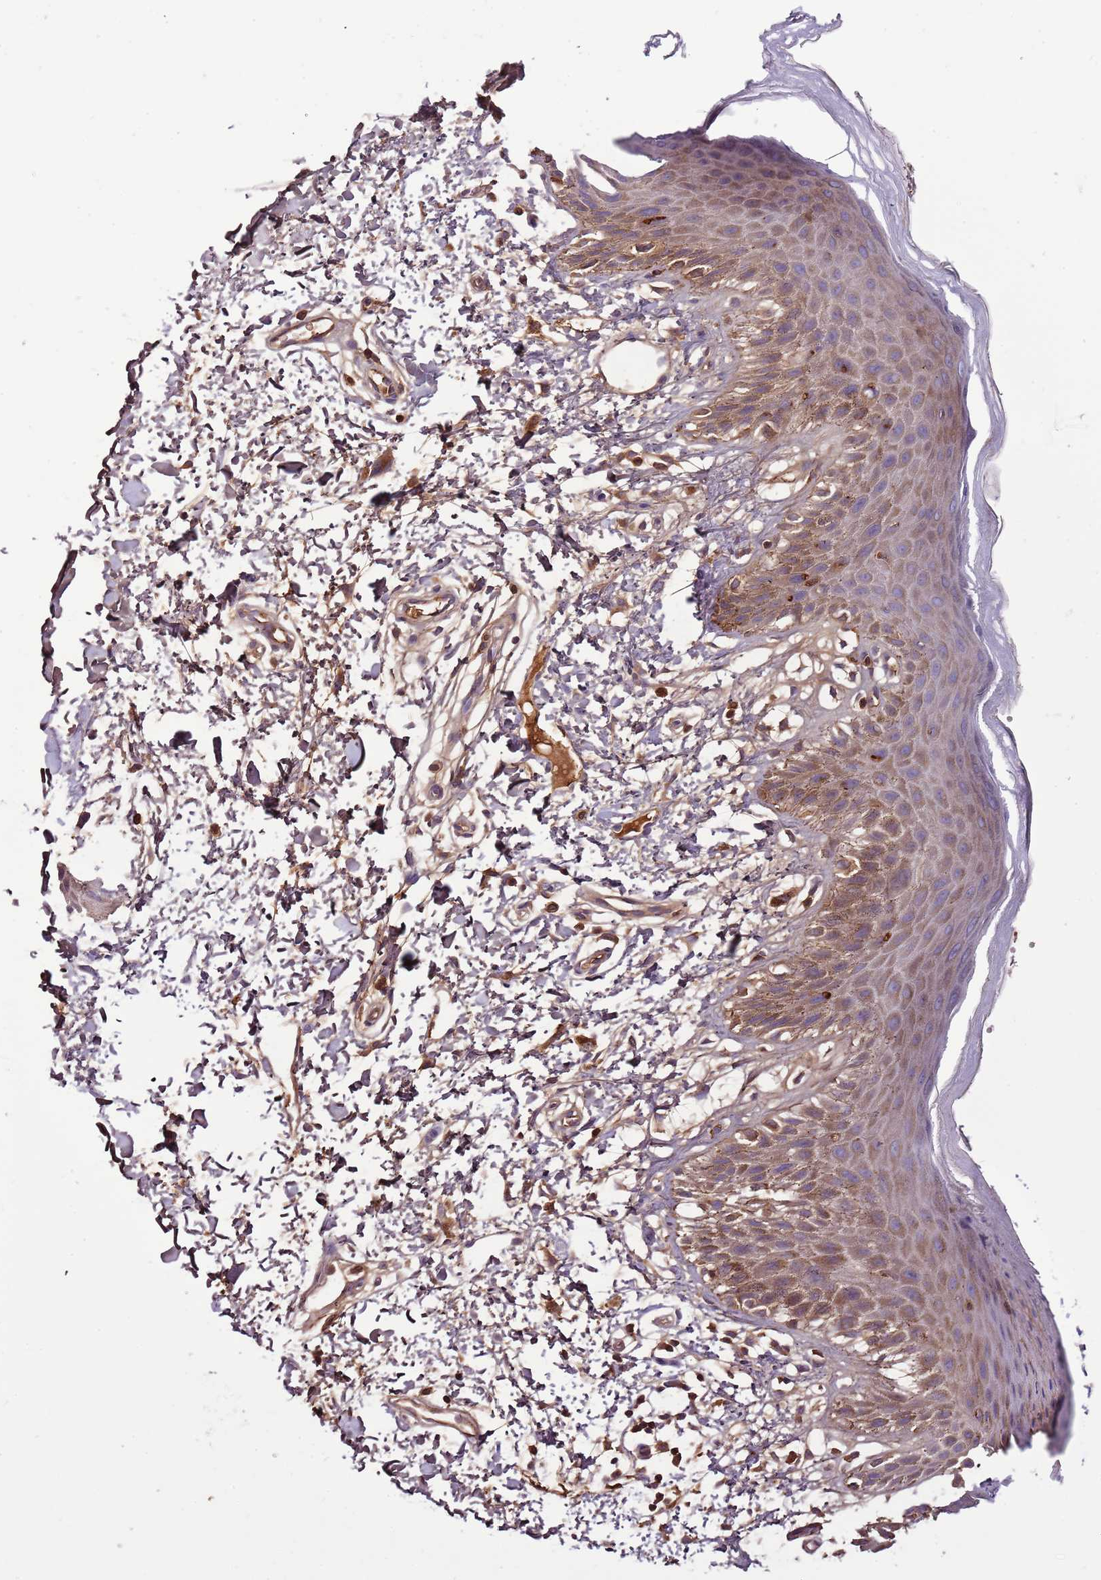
{"staining": {"intensity": "moderate", "quantity": "25%-75%", "location": "cytoplasmic/membranous"}, "tissue": "skin", "cell_type": "Epidermal cells", "image_type": "normal", "snomed": [{"axis": "morphology", "description": "Normal tissue, NOS"}, {"axis": "topography", "description": "Anal"}], "caption": "Immunohistochemical staining of unremarkable skin shows moderate cytoplasmic/membranous protein staining in about 25%-75% of epidermal cells.", "gene": "DENR", "patient": {"sex": "male", "age": 44}}